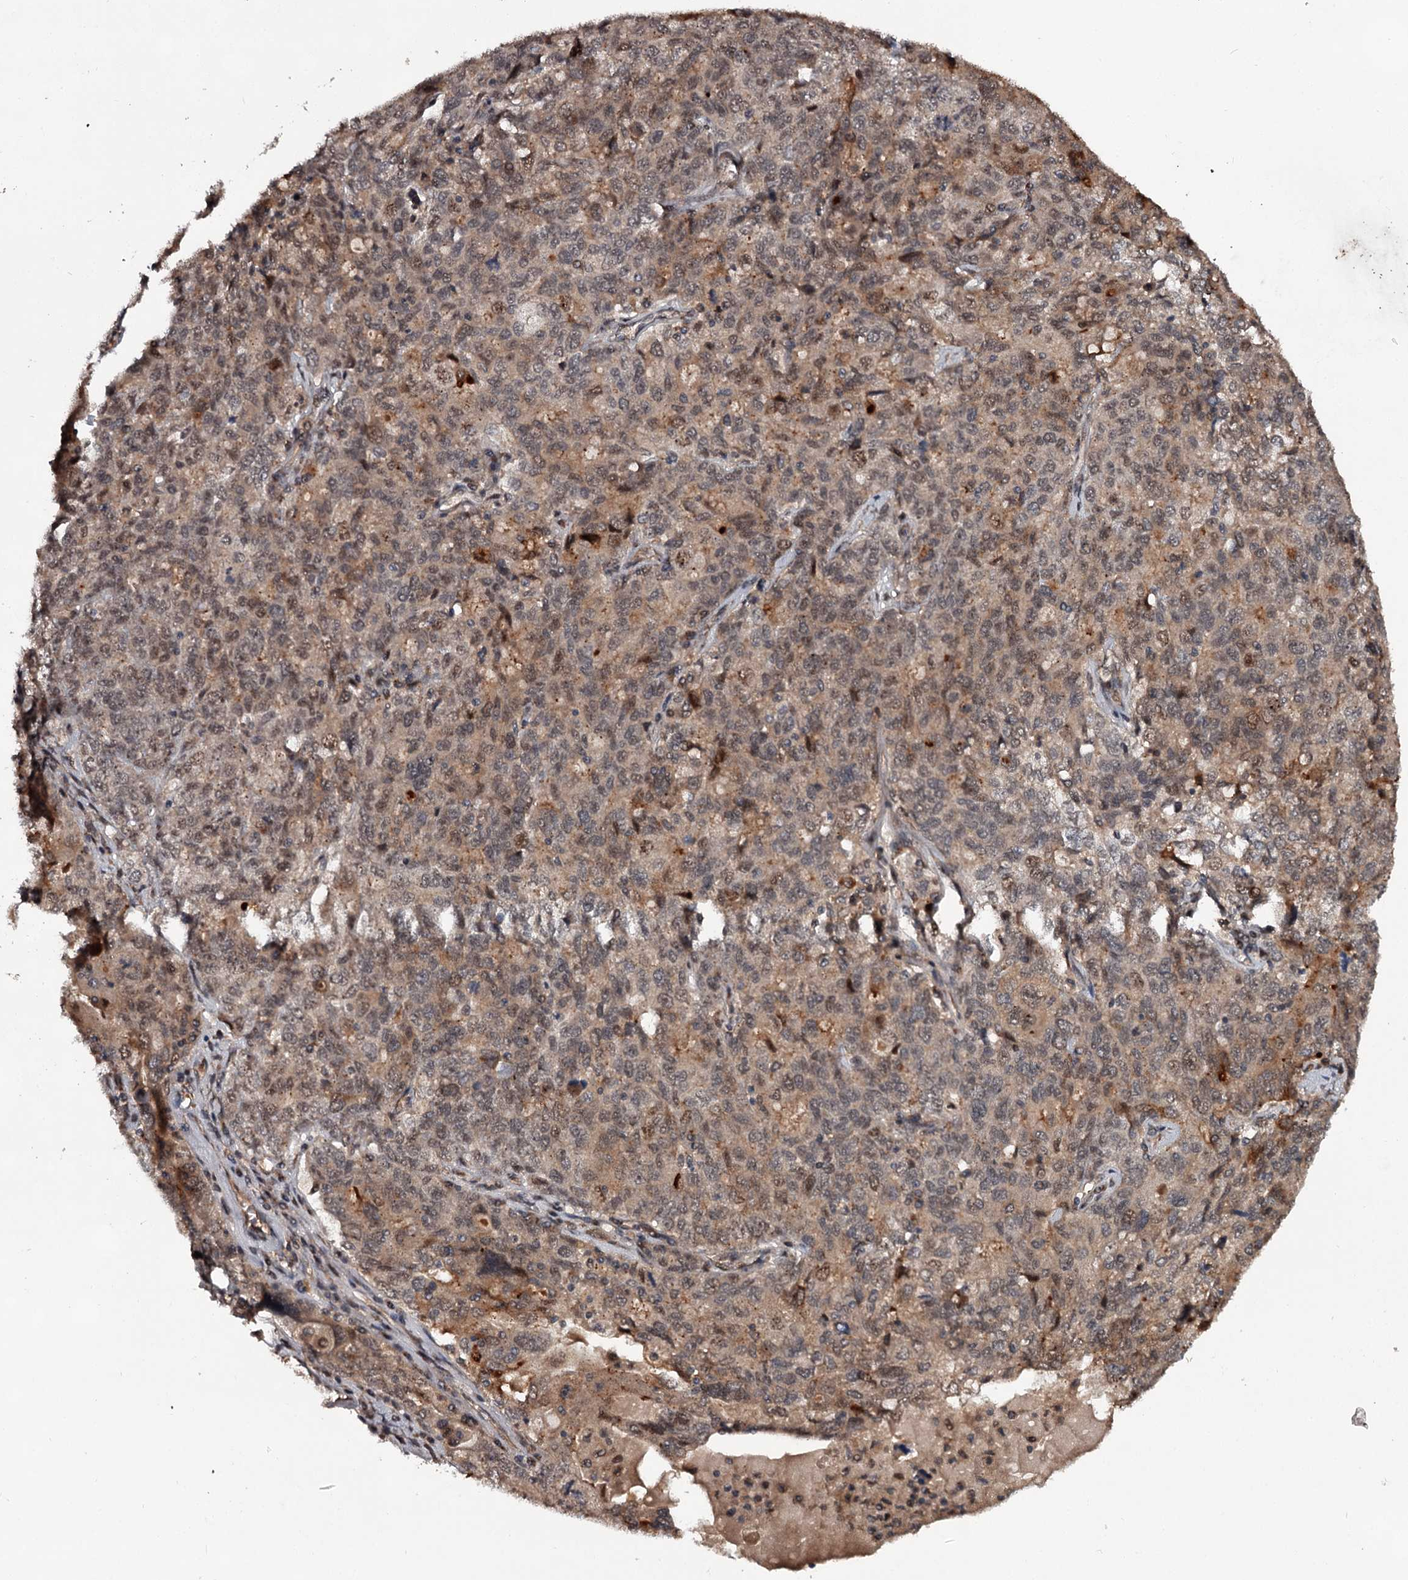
{"staining": {"intensity": "moderate", "quantity": "25%-75%", "location": "cytoplasmic/membranous"}, "tissue": "ovarian cancer", "cell_type": "Tumor cells", "image_type": "cancer", "snomed": [{"axis": "morphology", "description": "Carcinoma, endometroid"}, {"axis": "topography", "description": "Ovary"}], "caption": "Tumor cells exhibit medium levels of moderate cytoplasmic/membranous expression in about 25%-75% of cells in endometroid carcinoma (ovarian).", "gene": "MAML3", "patient": {"sex": "female", "age": 62}}